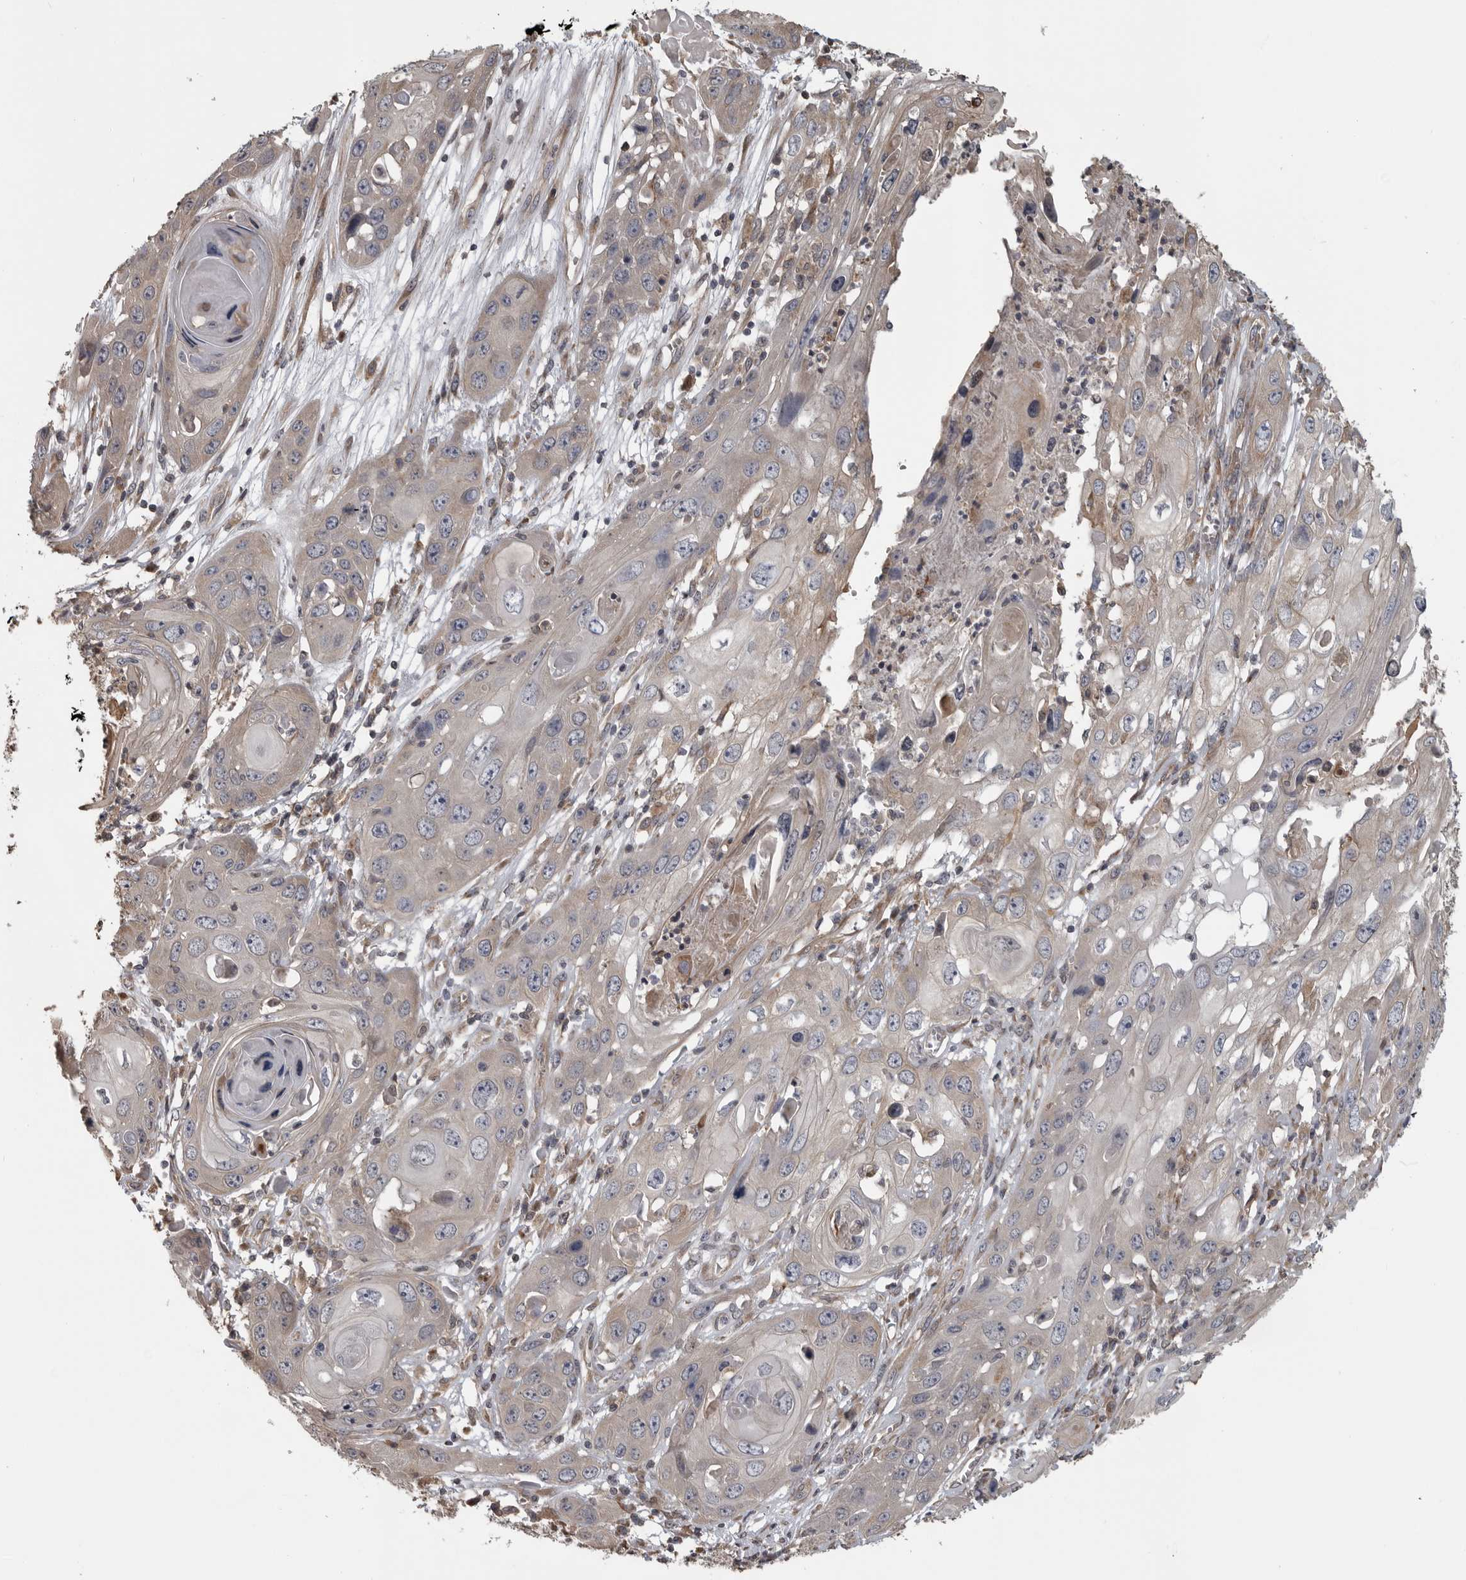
{"staining": {"intensity": "negative", "quantity": "none", "location": "none"}, "tissue": "skin cancer", "cell_type": "Tumor cells", "image_type": "cancer", "snomed": [{"axis": "morphology", "description": "Squamous cell carcinoma, NOS"}, {"axis": "topography", "description": "Skin"}], "caption": "A histopathology image of squamous cell carcinoma (skin) stained for a protein demonstrates no brown staining in tumor cells. (DAB (3,3'-diaminobenzidine) immunohistochemistry (IHC) with hematoxylin counter stain).", "gene": "ZNRF1", "patient": {"sex": "male", "age": 55}}